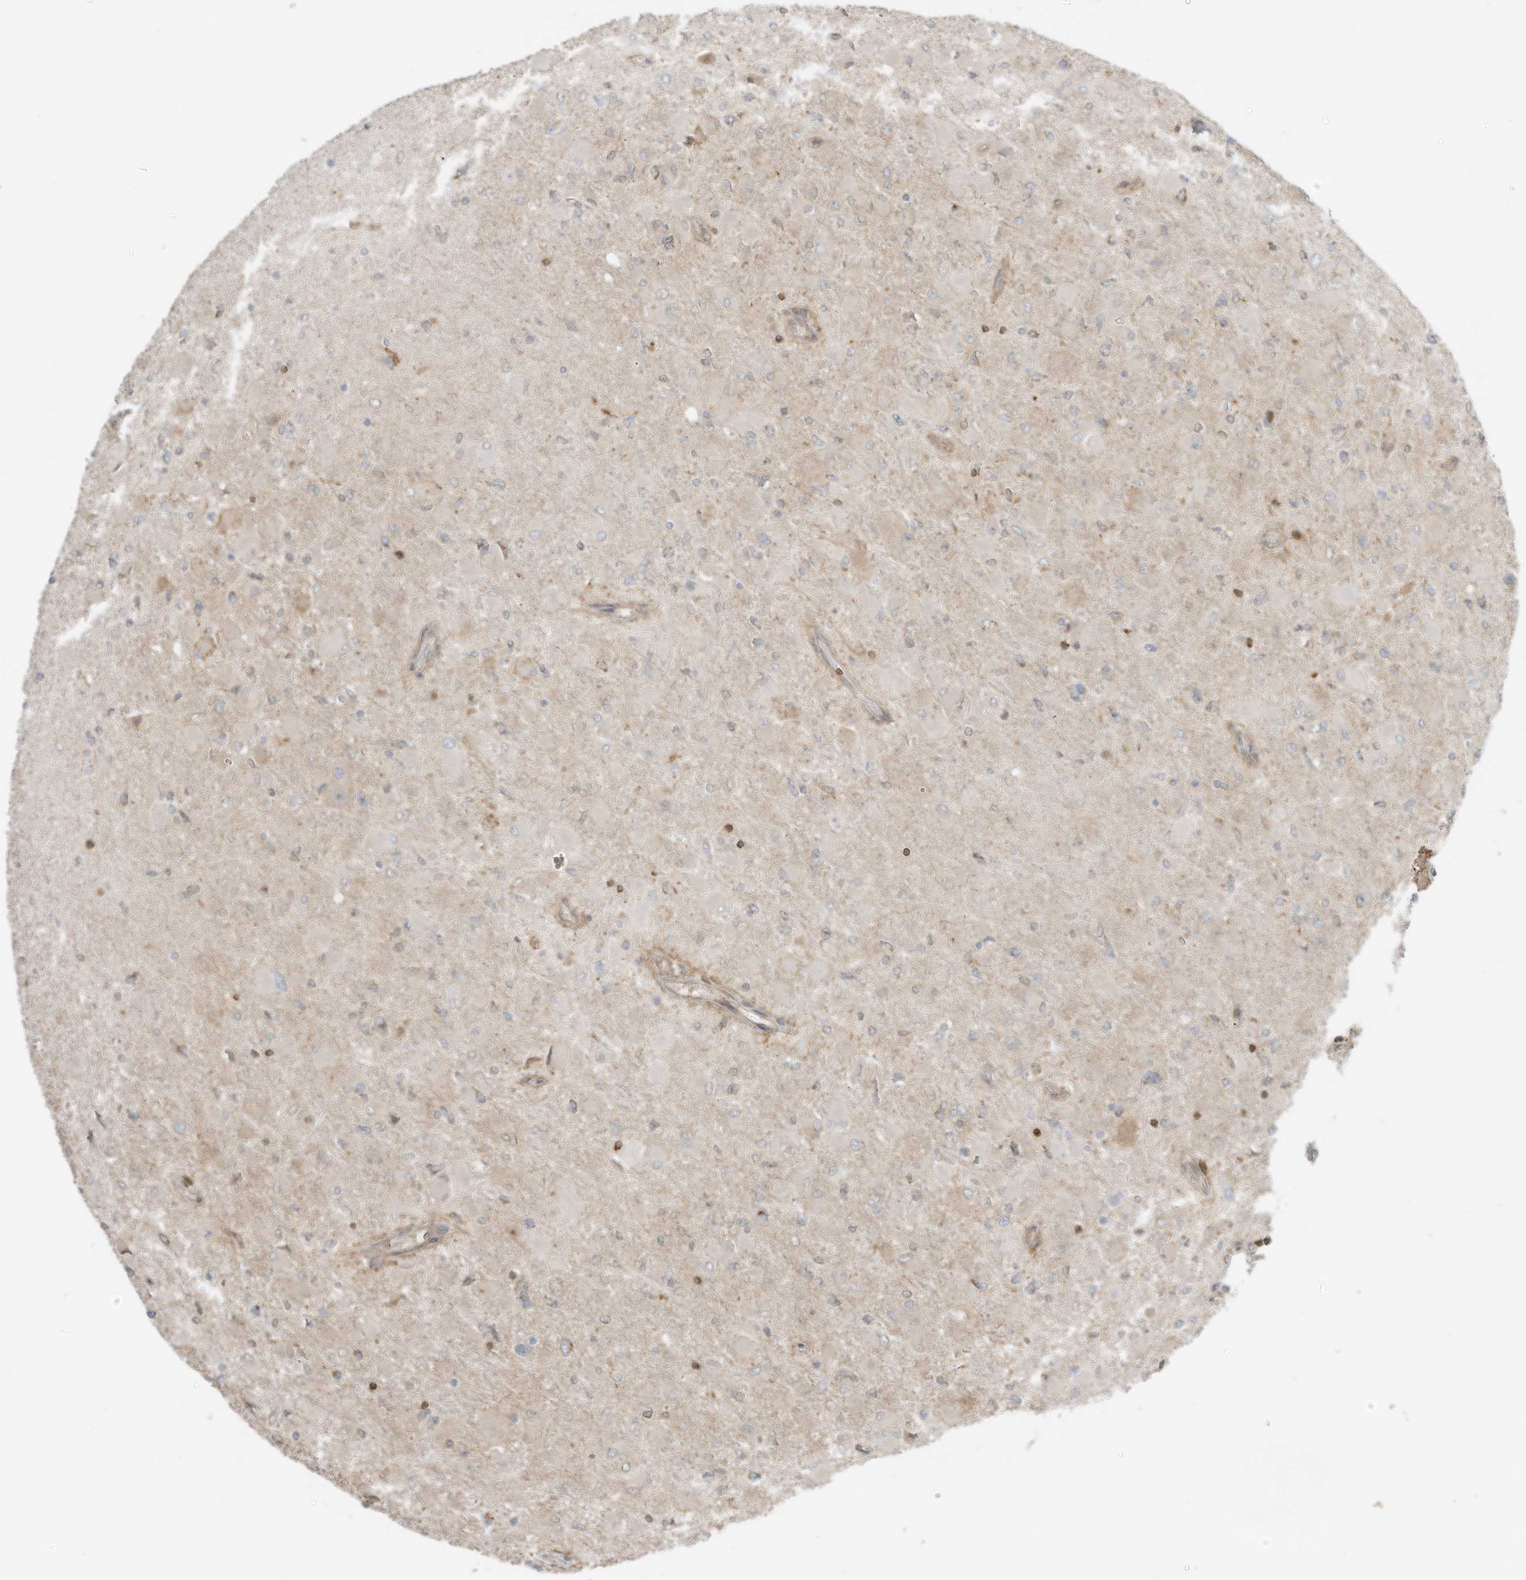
{"staining": {"intensity": "negative", "quantity": "none", "location": "none"}, "tissue": "glioma", "cell_type": "Tumor cells", "image_type": "cancer", "snomed": [{"axis": "morphology", "description": "Glioma, malignant, High grade"}, {"axis": "topography", "description": "Cerebral cortex"}], "caption": "The photomicrograph demonstrates no staining of tumor cells in malignant glioma (high-grade).", "gene": "SLC25A12", "patient": {"sex": "female", "age": 36}}